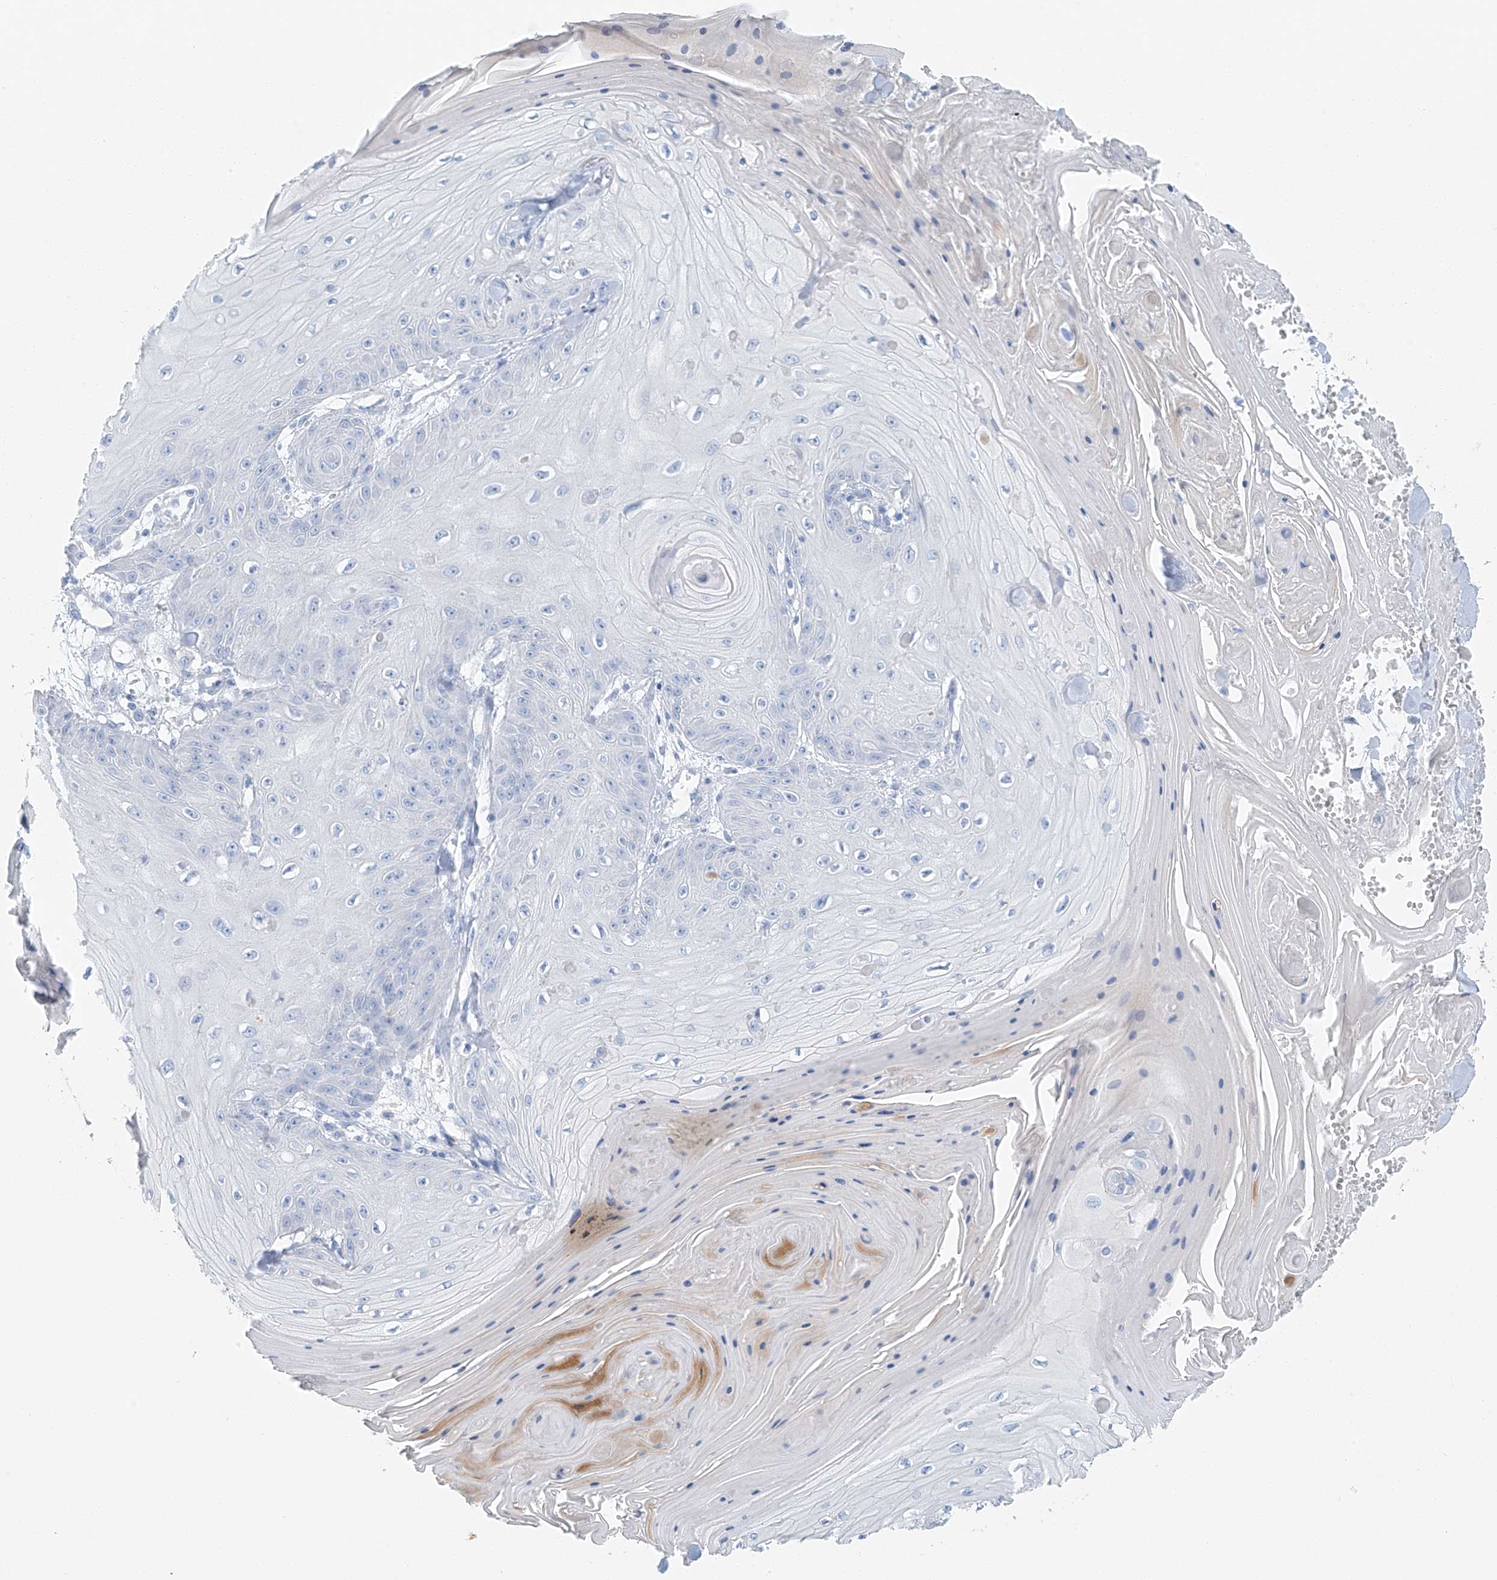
{"staining": {"intensity": "negative", "quantity": "none", "location": "none"}, "tissue": "skin cancer", "cell_type": "Tumor cells", "image_type": "cancer", "snomed": [{"axis": "morphology", "description": "Squamous cell carcinoma, NOS"}, {"axis": "topography", "description": "Skin"}], "caption": "The immunohistochemistry (IHC) photomicrograph has no significant staining in tumor cells of skin squamous cell carcinoma tissue.", "gene": "C1orf87", "patient": {"sex": "male", "age": 74}}